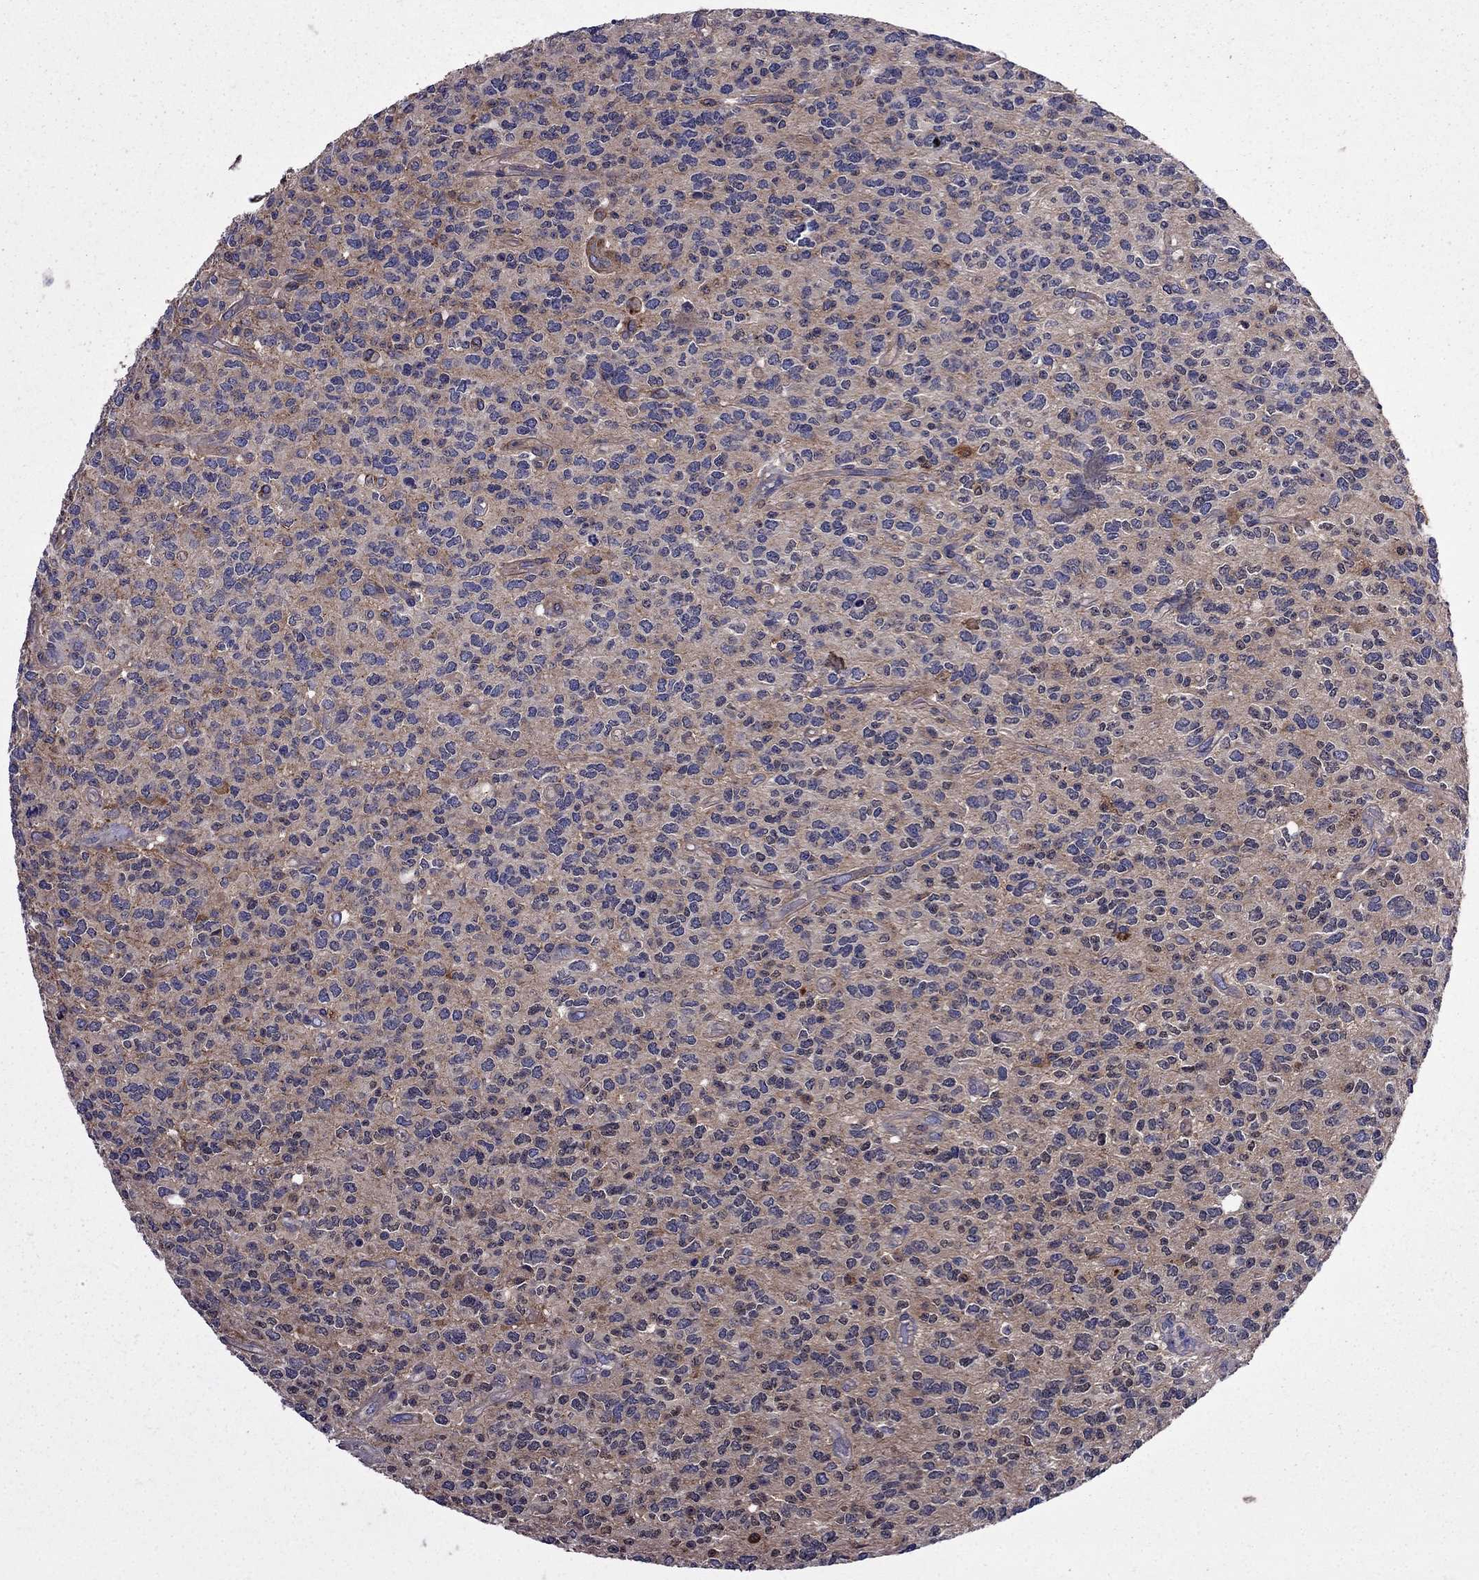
{"staining": {"intensity": "negative", "quantity": "none", "location": "none"}, "tissue": "glioma", "cell_type": "Tumor cells", "image_type": "cancer", "snomed": [{"axis": "morphology", "description": "Glioma, malignant, Low grade"}, {"axis": "topography", "description": "Brain"}], "caption": "The immunohistochemistry (IHC) micrograph has no significant positivity in tumor cells of glioma tissue.", "gene": "ITGB1", "patient": {"sex": "female", "age": 45}}